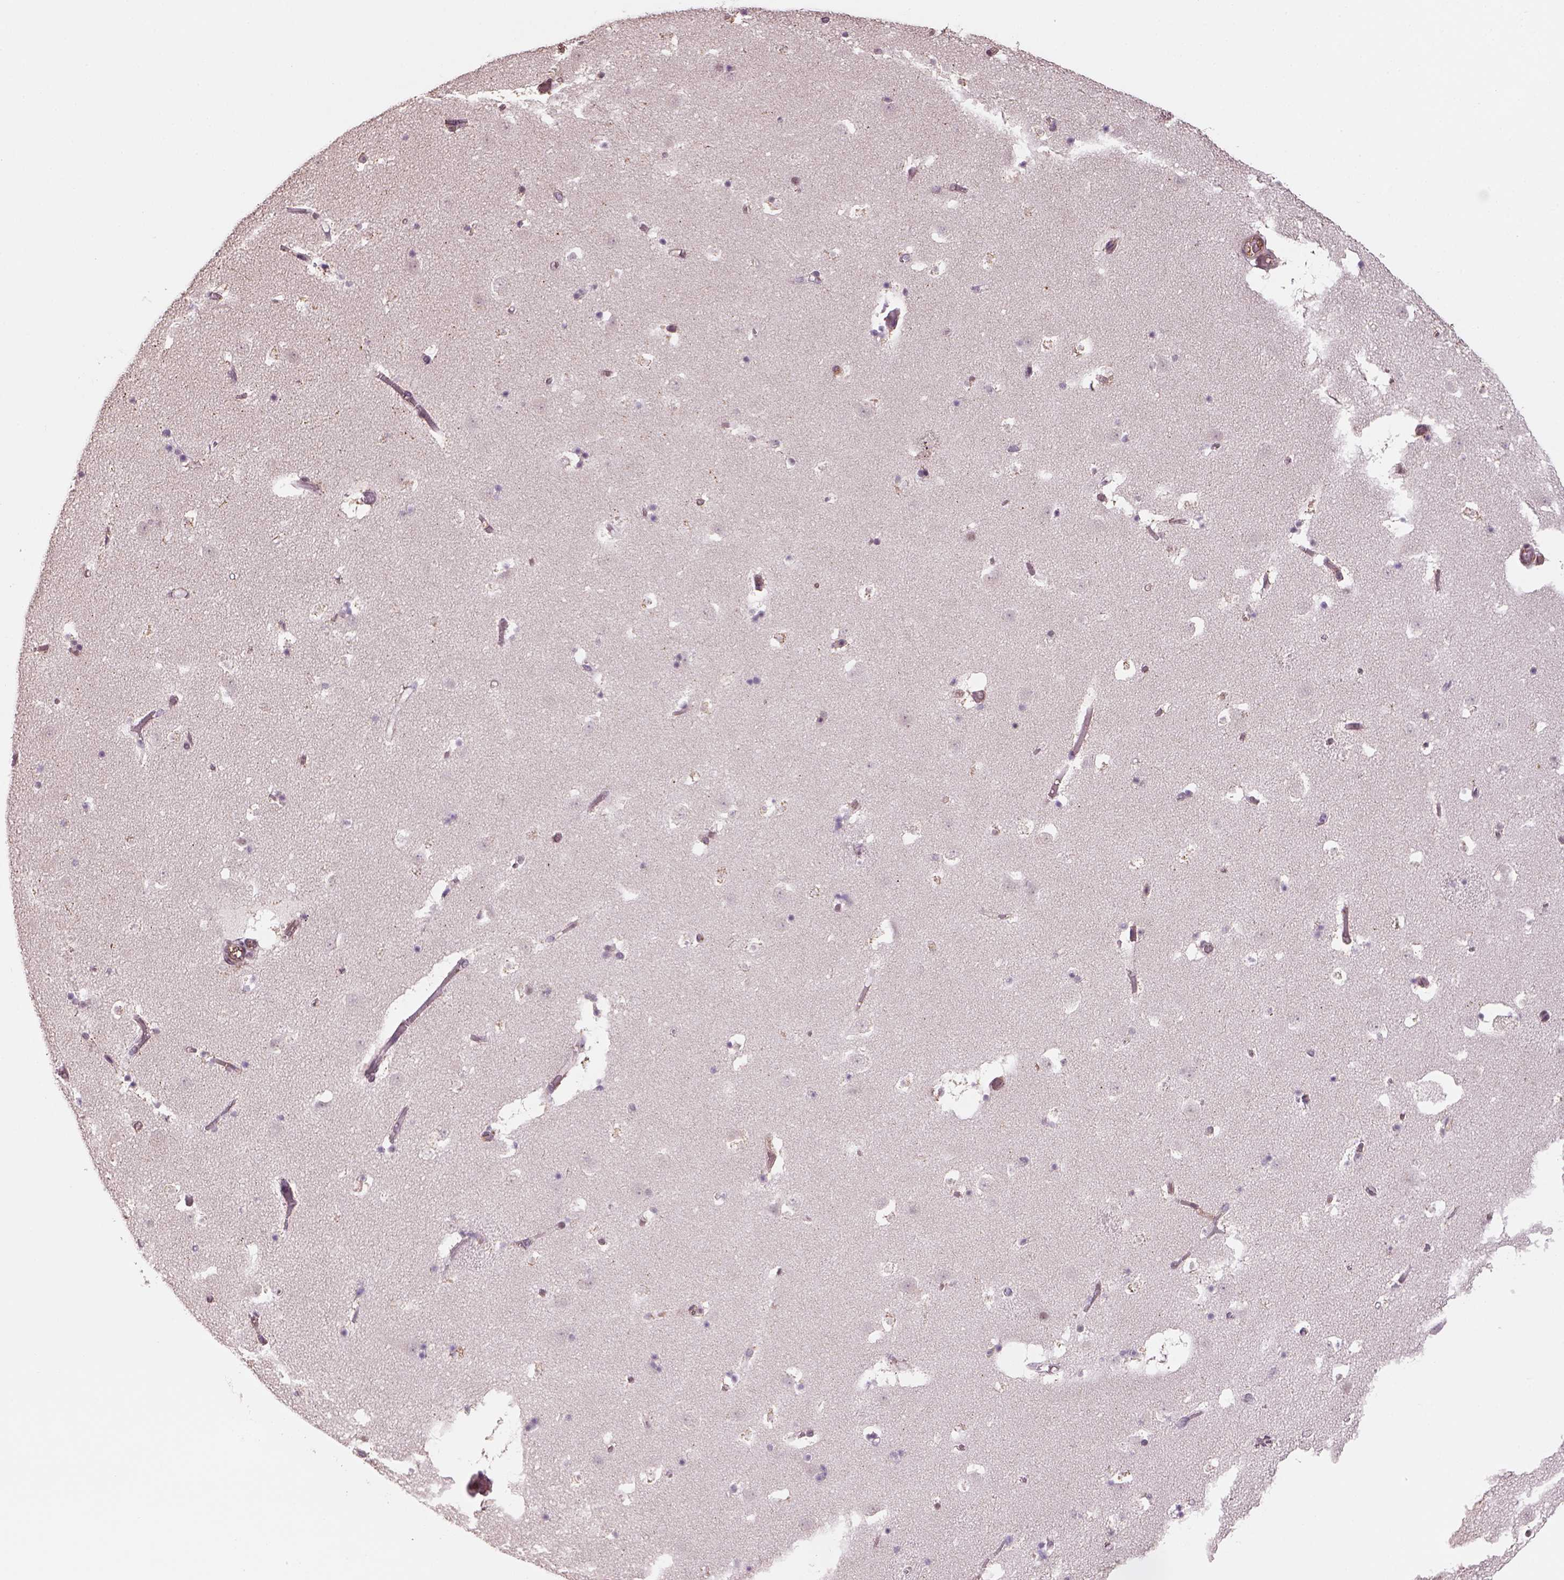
{"staining": {"intensity": "negative", "quantity": "none", "location": "none"}, "tissue": "caudate", "cell_type": "Glial cells", "image_type": "normal", "snomed": [{"axis": "morphology", "description": "Normal tissue, NOS"}, {"axis": "topography", "description": "Lateral ventricle wall"}], "caption": "DAB (3,3'-diaminobenzidine) immunohistochemical staining of normal caudate displays no significant staining in glial cells. (DAB immunohistochemistry (IHC) visualized using brightfield microscopy, high magnification).", "gene": "NAT8B", "patient": {"sex": "female", "age": 42}}